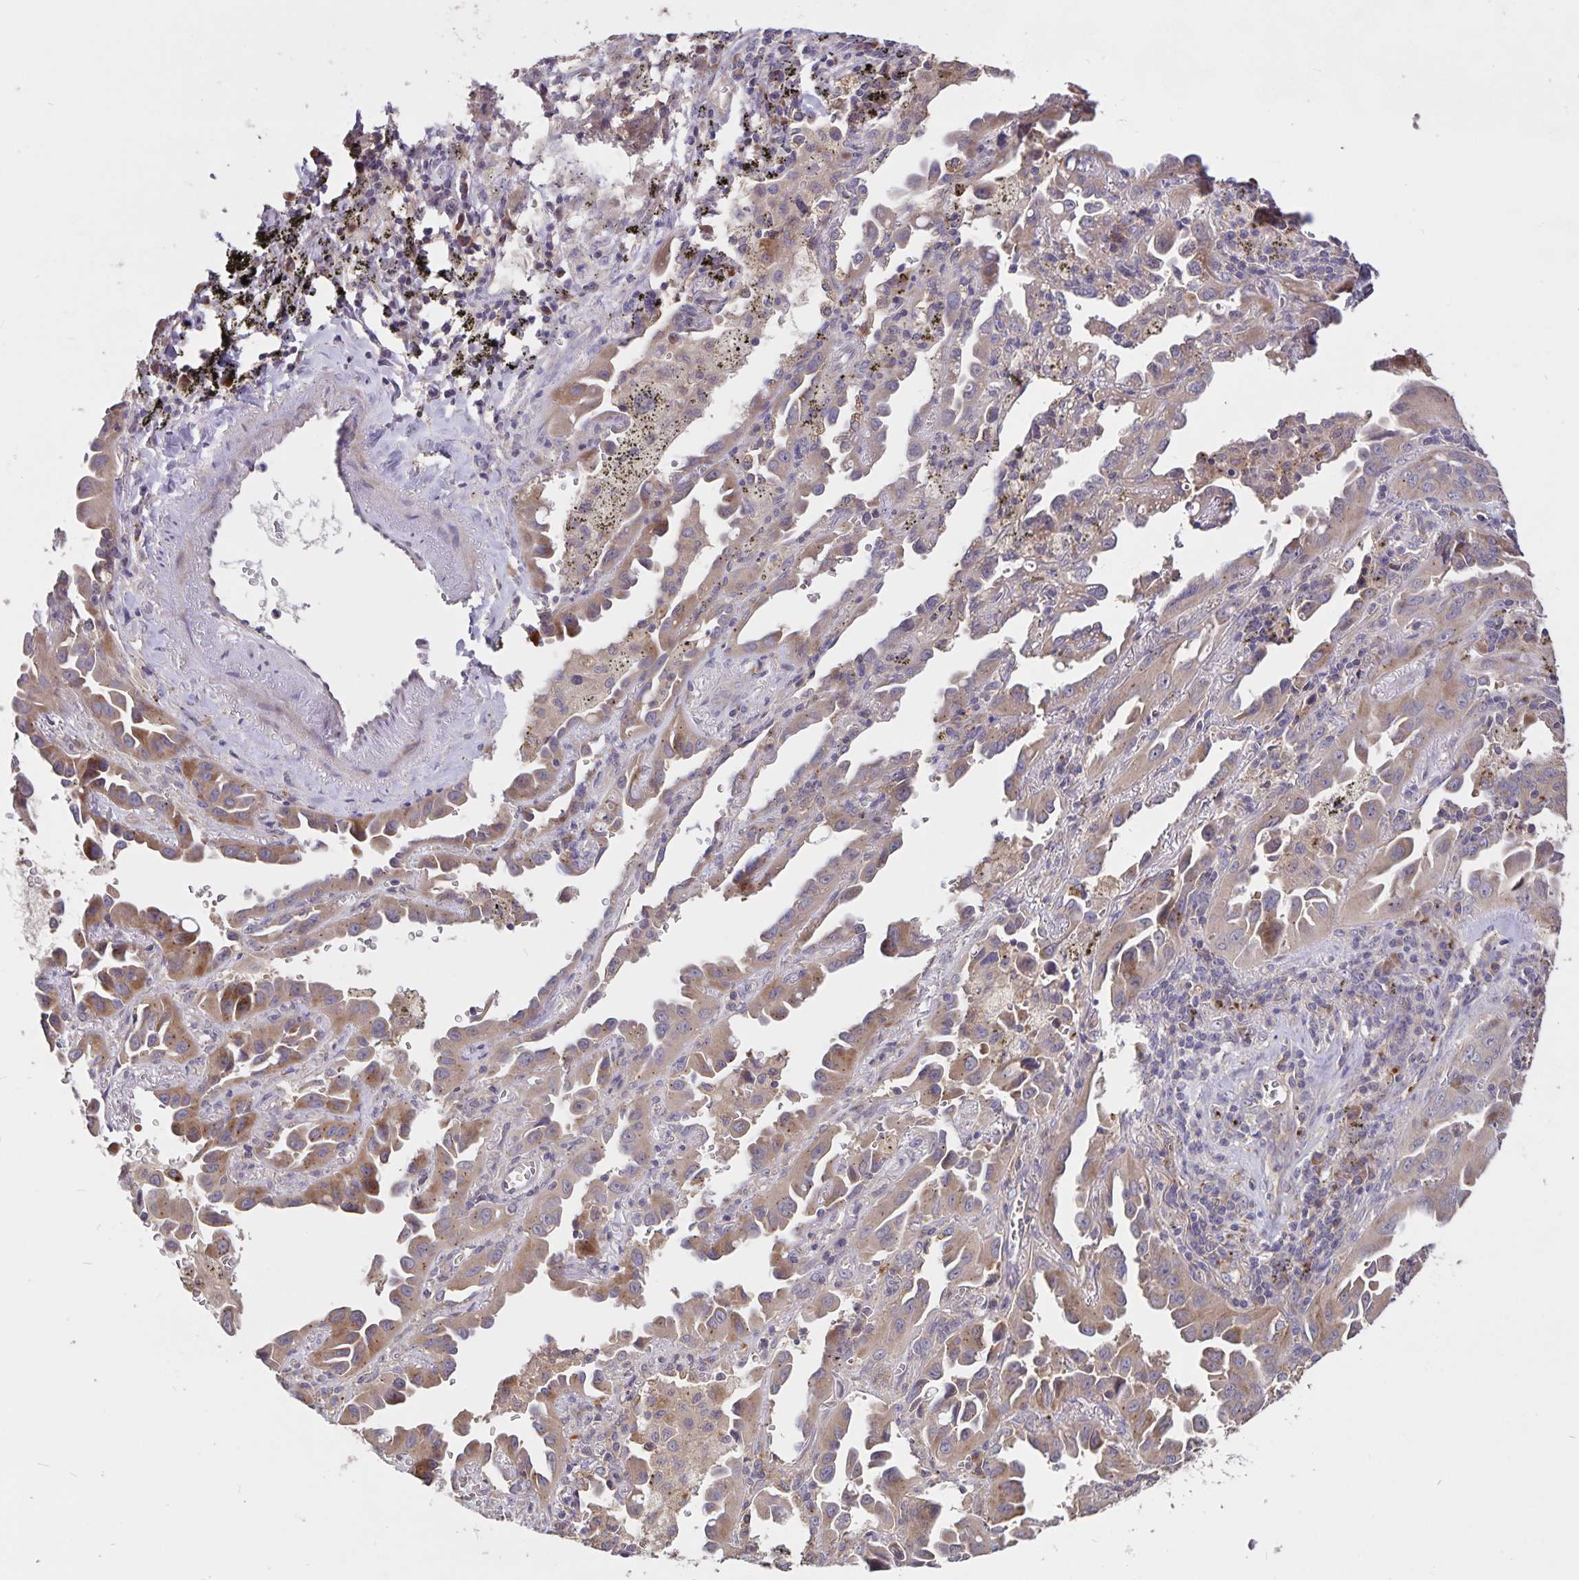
{"staining": {"intensity": "moderate", "quantity": ">75%", "location": "cytoplasmic/membranous"}, "tissue": "lung cancer", "cell_type": "Tumor cells", "image_type": "cancer", "snomed": [{"axis": "morphology", "description": "Adenocarcinoma, NOS"}, {"axis": "topography", "description": "Lung"}], "caption": "Tumor cells demonstrate medium levels of moderate cytoplasmic/membranous expression in about >75% of cells in human lung adenocarcinoma. (DAB (3,3'-diaminobenzidine) IHC with brightfield microscopy, high magnification).", "gene": "FBXL16", "patient": {"sex": "male", "age": 68}}